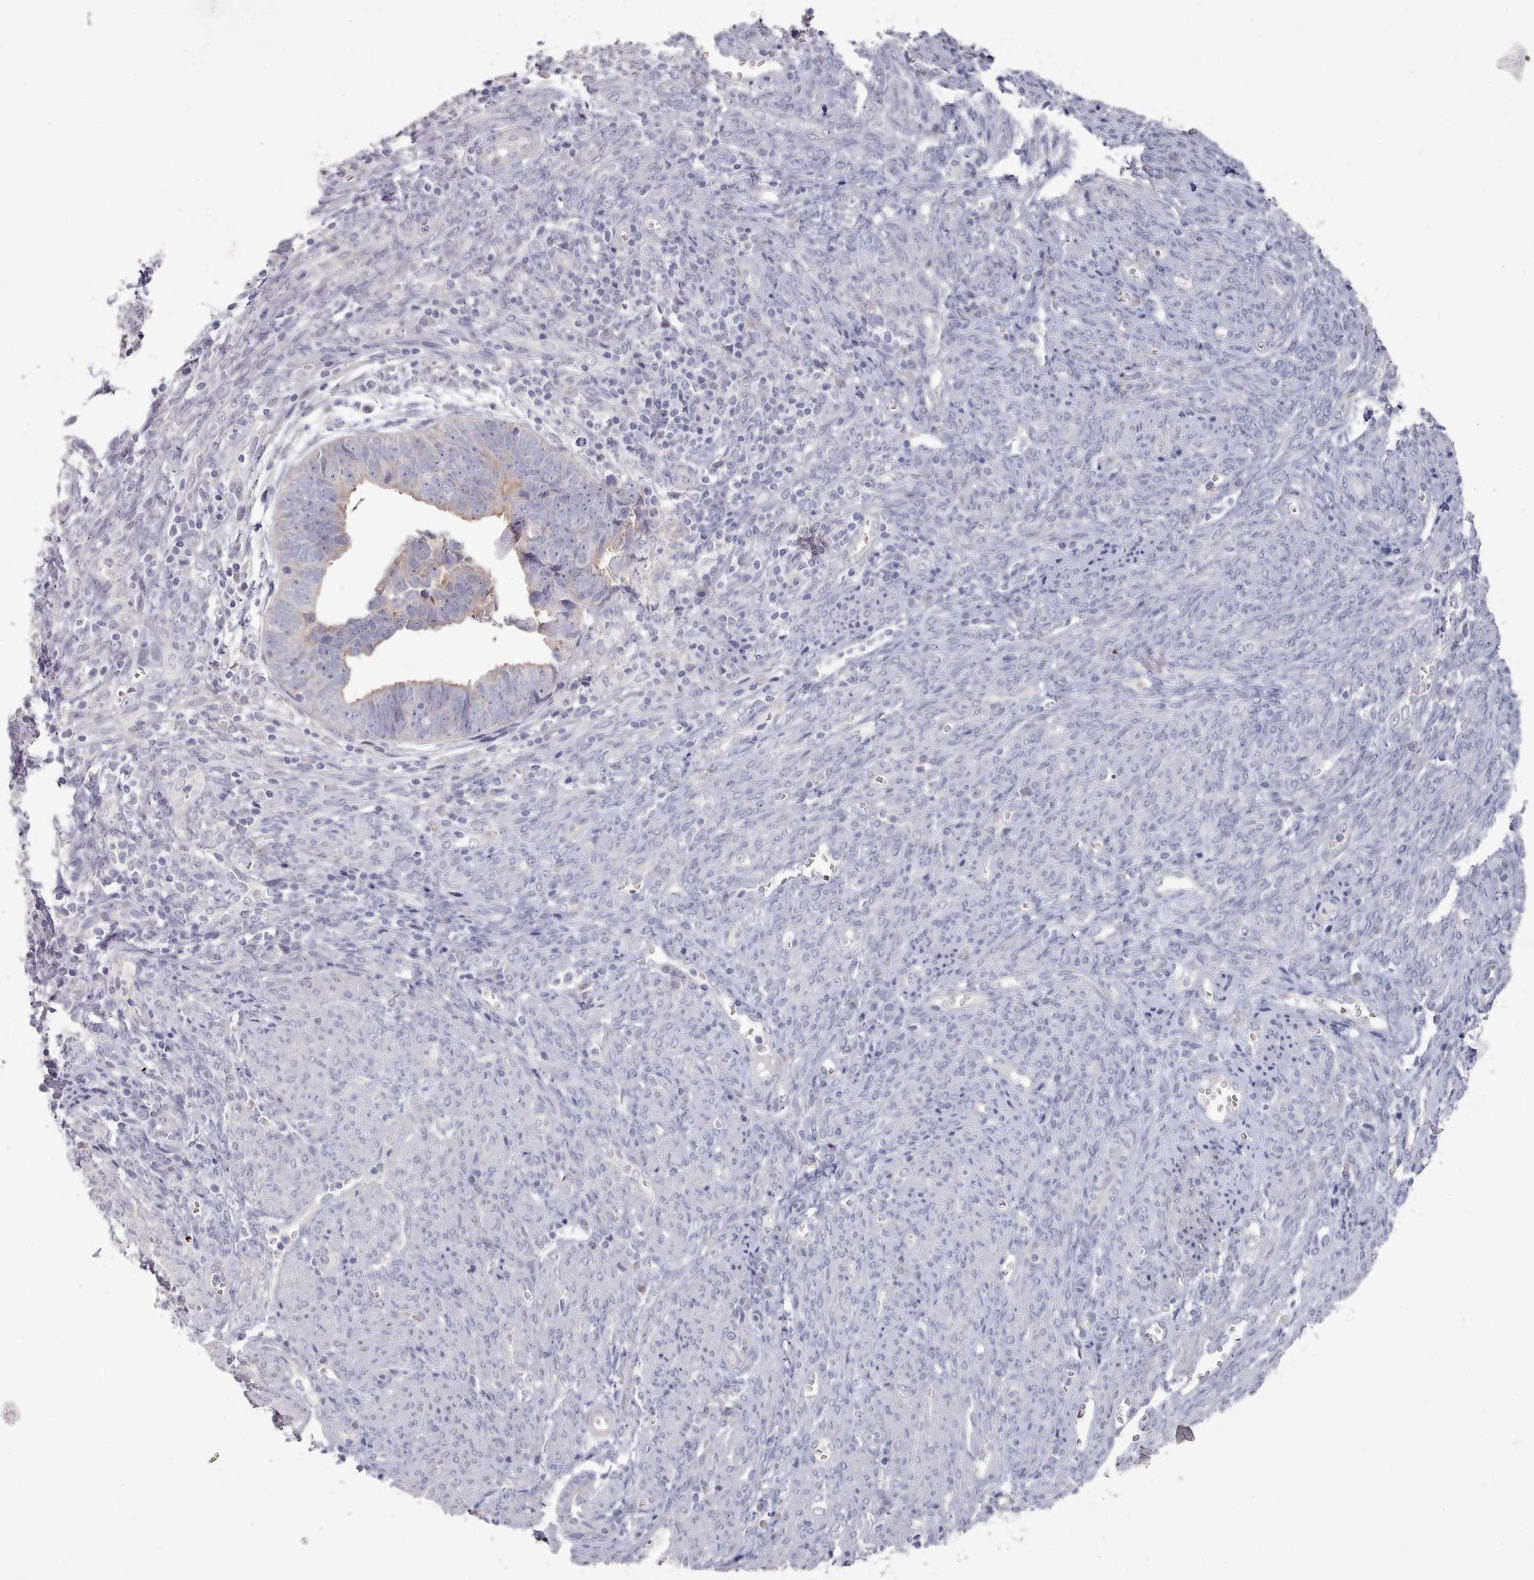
{"staining": {"intensity": "weak", "quantity": "<25%", "location": "cytoplasmic/membranous"}, "tissue": "endometrial cancer", "cell_type": "Tumor cells", "image_type": "cancer", "snomed": [{"axis": "morphology", "description": "Adenocarcinoma, NOS"}, {"axis": "topography", "description": "Endometrium"}], "caption": "Tumor cells show no significant protein positivity in endometrial cancer (adenocarcinoma). The staining was performed using DAB (3,3'-diaminobenzidine) to visualize the protein expression in brown, while the nuclei were stained in blue with hematoxylin (Magnification: 20x).", "gene": "PROM2", "patient": {"sex": "female", "age": 75}}